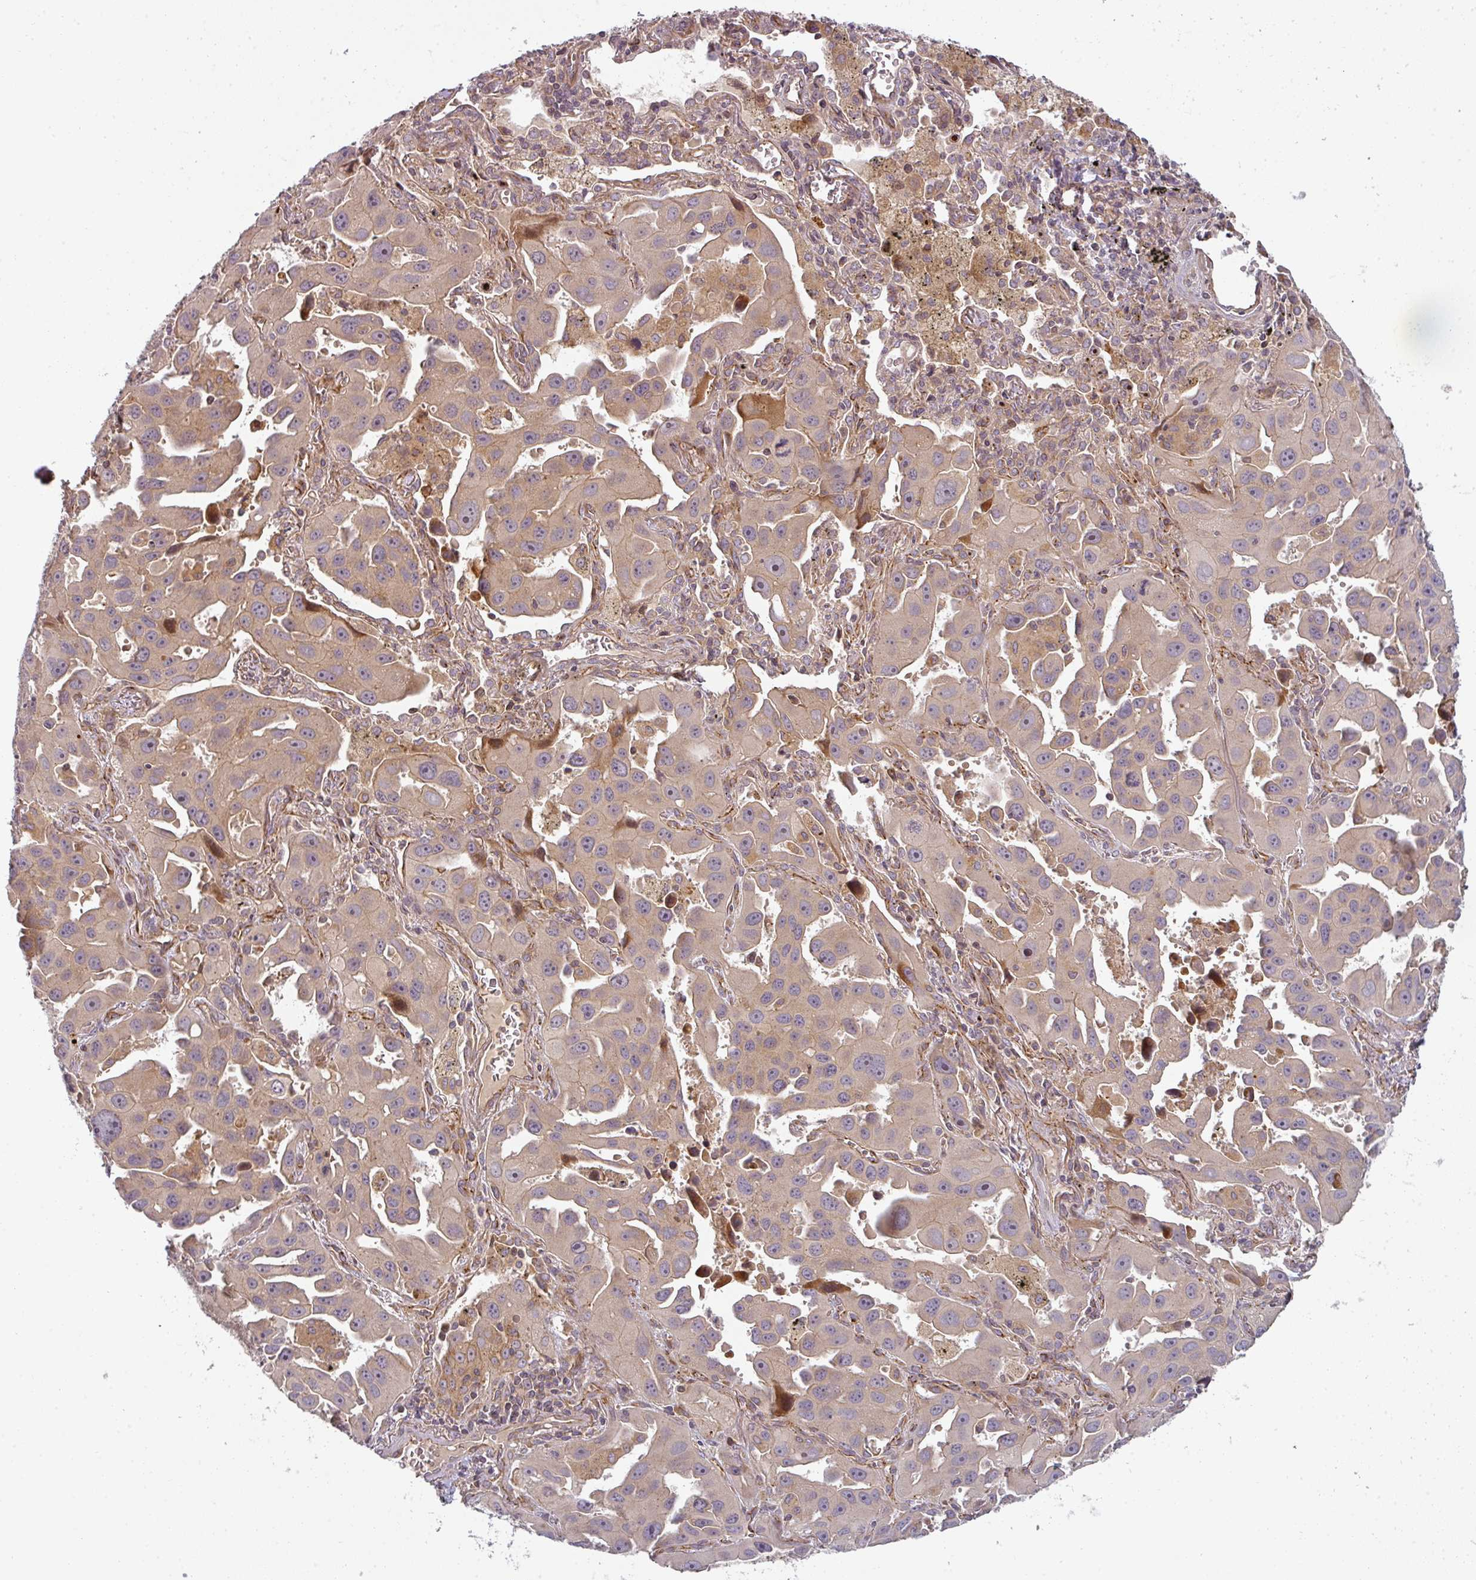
{"staining": {"intensity": "weak", "quantity": "25%-75%", "location": "cytoplasmic/membranous"}, "tissue": "lung cancer", "cell_type": "Tumor cells", "image_type": "cancer", "snomed": [{"axis": "morphology", "description": "Adenocarcinoma, NOS"}, {"axis": "topography", "description": "Lung"}], "caption": "An image of adenocarcinoma (lung) stained for a protein displays weak cytoplasmic/membranous brown staining in tumor cells. (Stains: DAB in brown, nuclei in blue, Microscopy: brightfield microscopy at high magnification).", "gene": "CNOT1", "patient": {"sex": "male", "age": 66}}